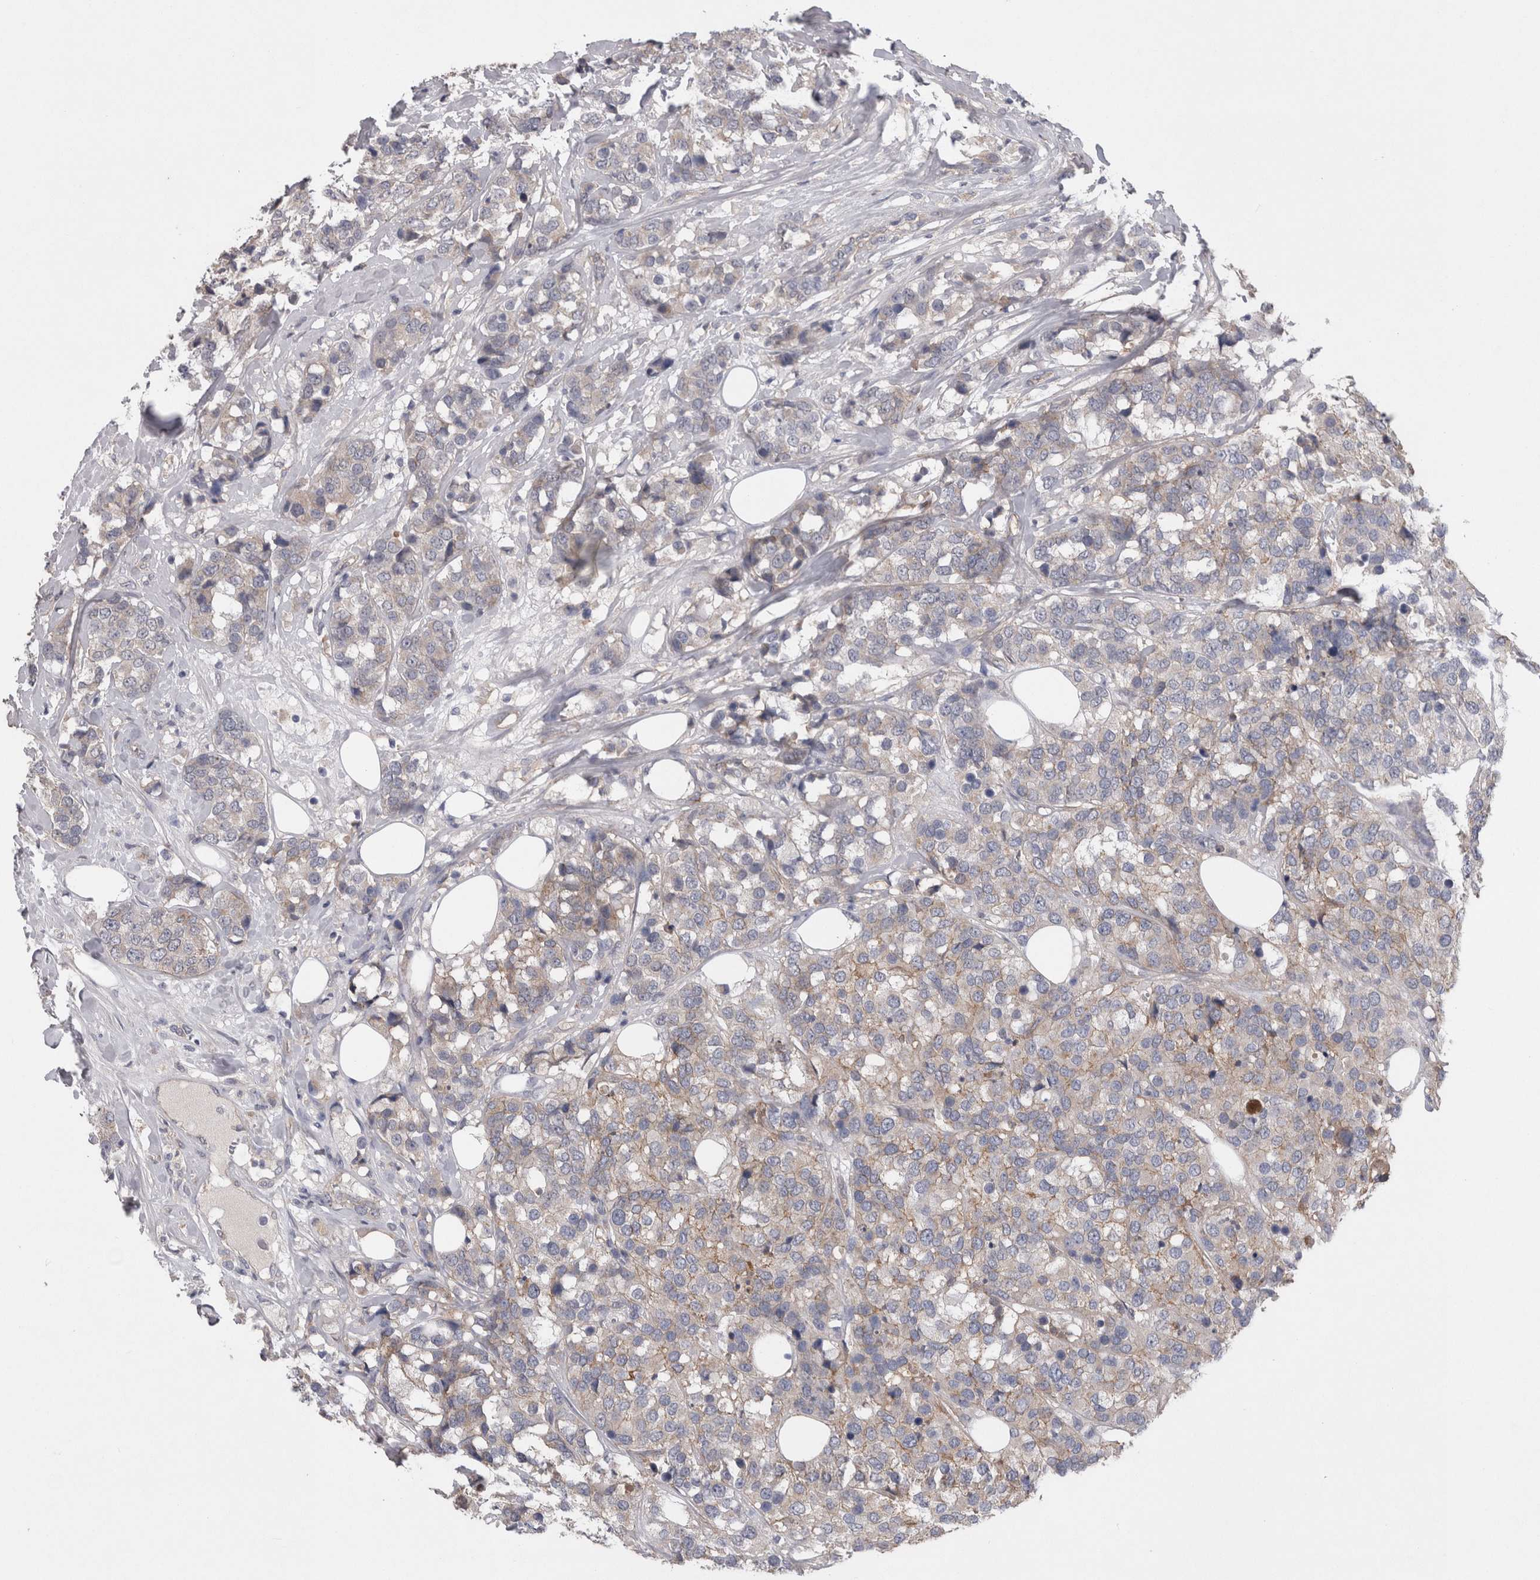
{"staining": {"intensity": "moderate", "quantity": "<25%", "location": "cytoplasmic/membranous"}, "tissue": "breast cancer", "cell_type": "Tumor cells", "image_type": "cancer", "snomed": [{"axis": "morphology", "description": "Lobular carcinoma"}, {"axis": "topography", "description": "Breast"}], "caption": "About <25% of tumor cells in human lobular carcinoma (breast) show moderate cytoplasmic/membranous protein expression as visualized by brown immunohistochemical staining.", "gene": "NECTIN2", "patient": {"sex": "female", "age": 59}}